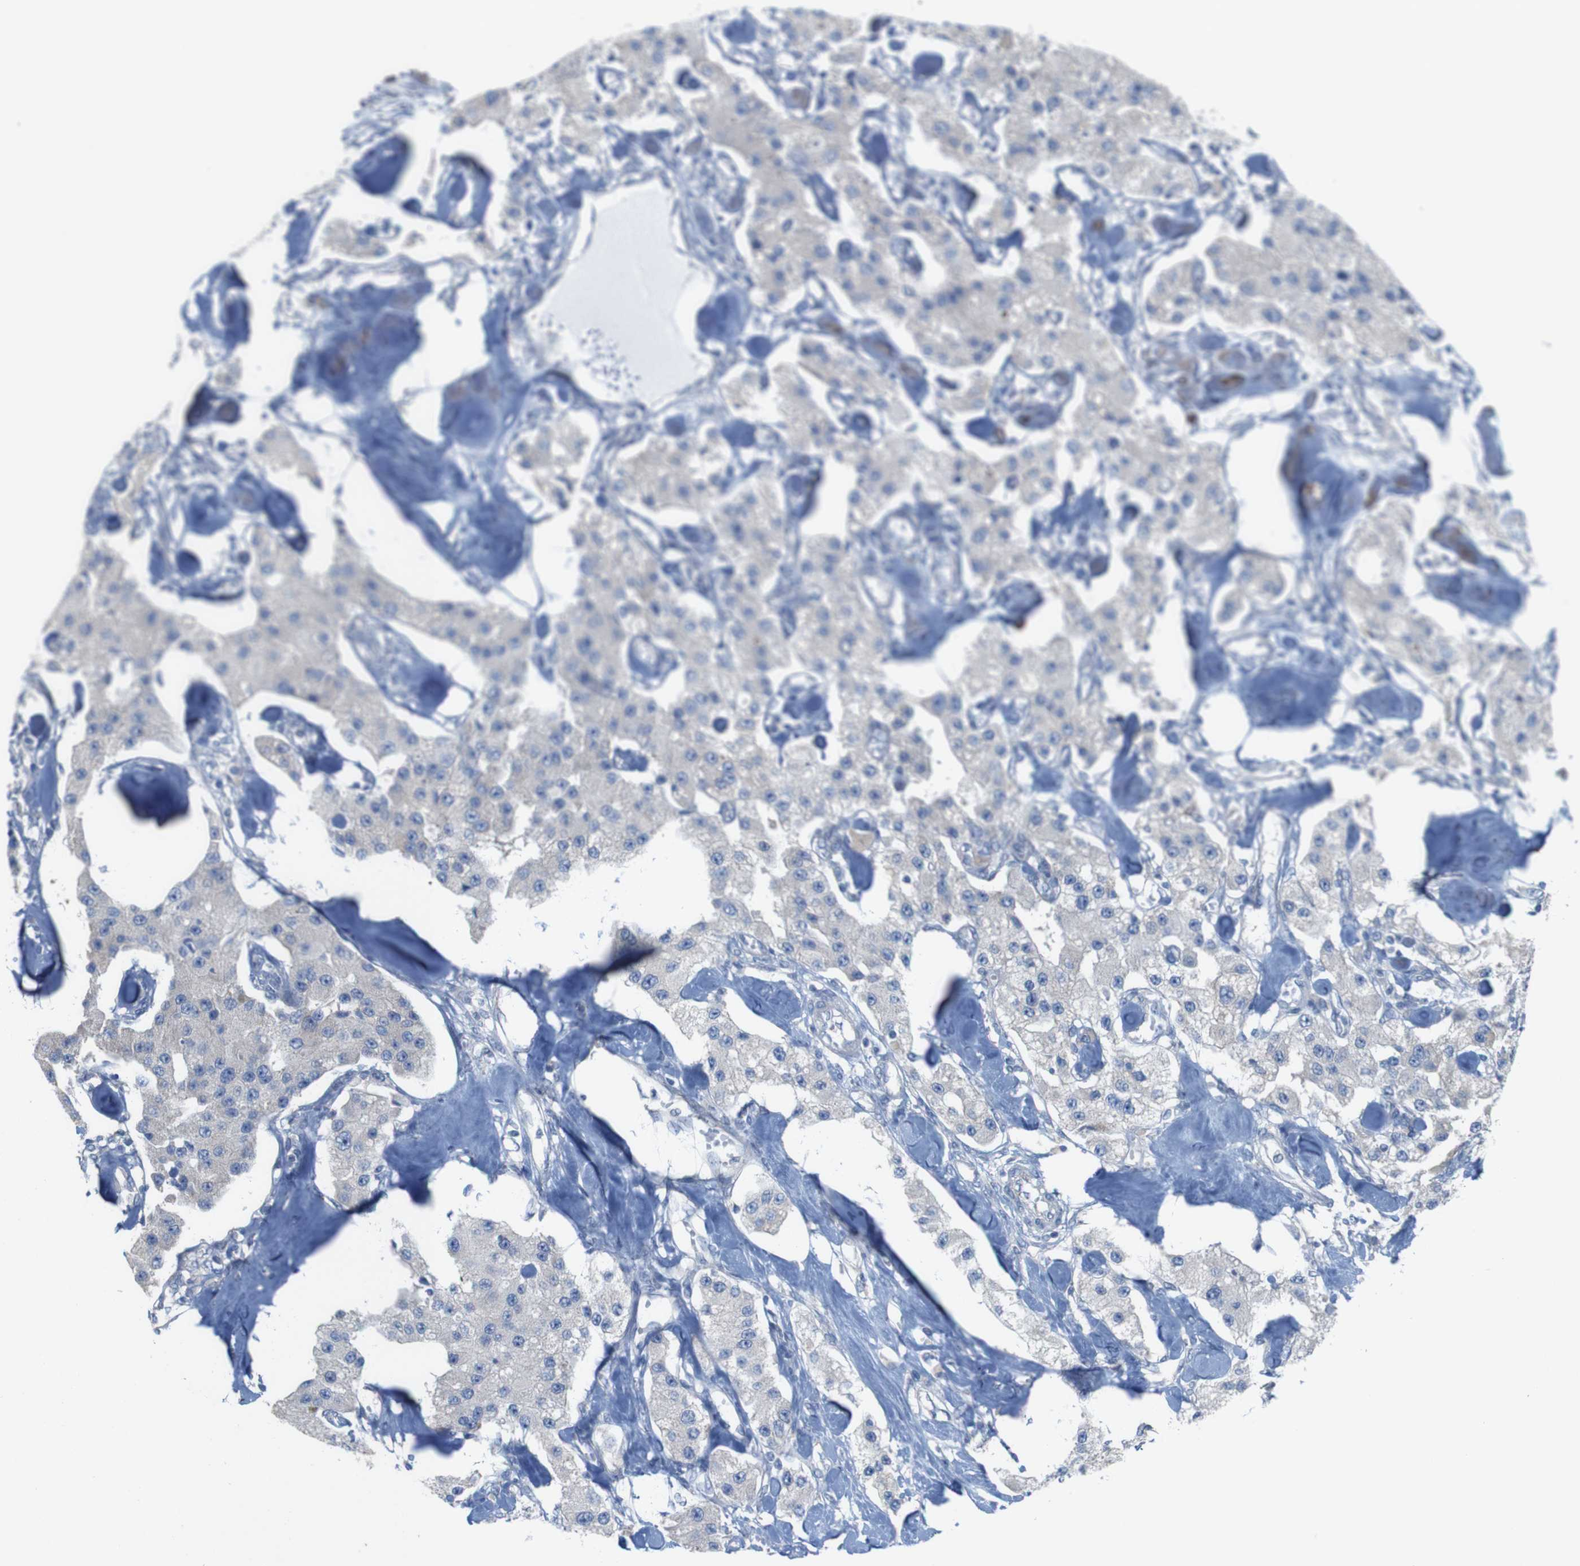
{"staining": {"intensity": "negative", "quantity": "none", "location": "none"}, "tissue": "carcinoid", "cell_type": "Tumor cells", "image_type": "cancer", "snomed": [{"axis": "morphology", "description": "Carcinoid, malignant, NOS"}, {"axis": "topography", "description": "Pancreas"}], "caption": "An immunohistochemistry image of carcinoid (malignant) is shown. There is no staining in tumor cells of carcinoid (malignant).", "gene": "MYEOV", "patient": {"sex": "male", "age": 41}}